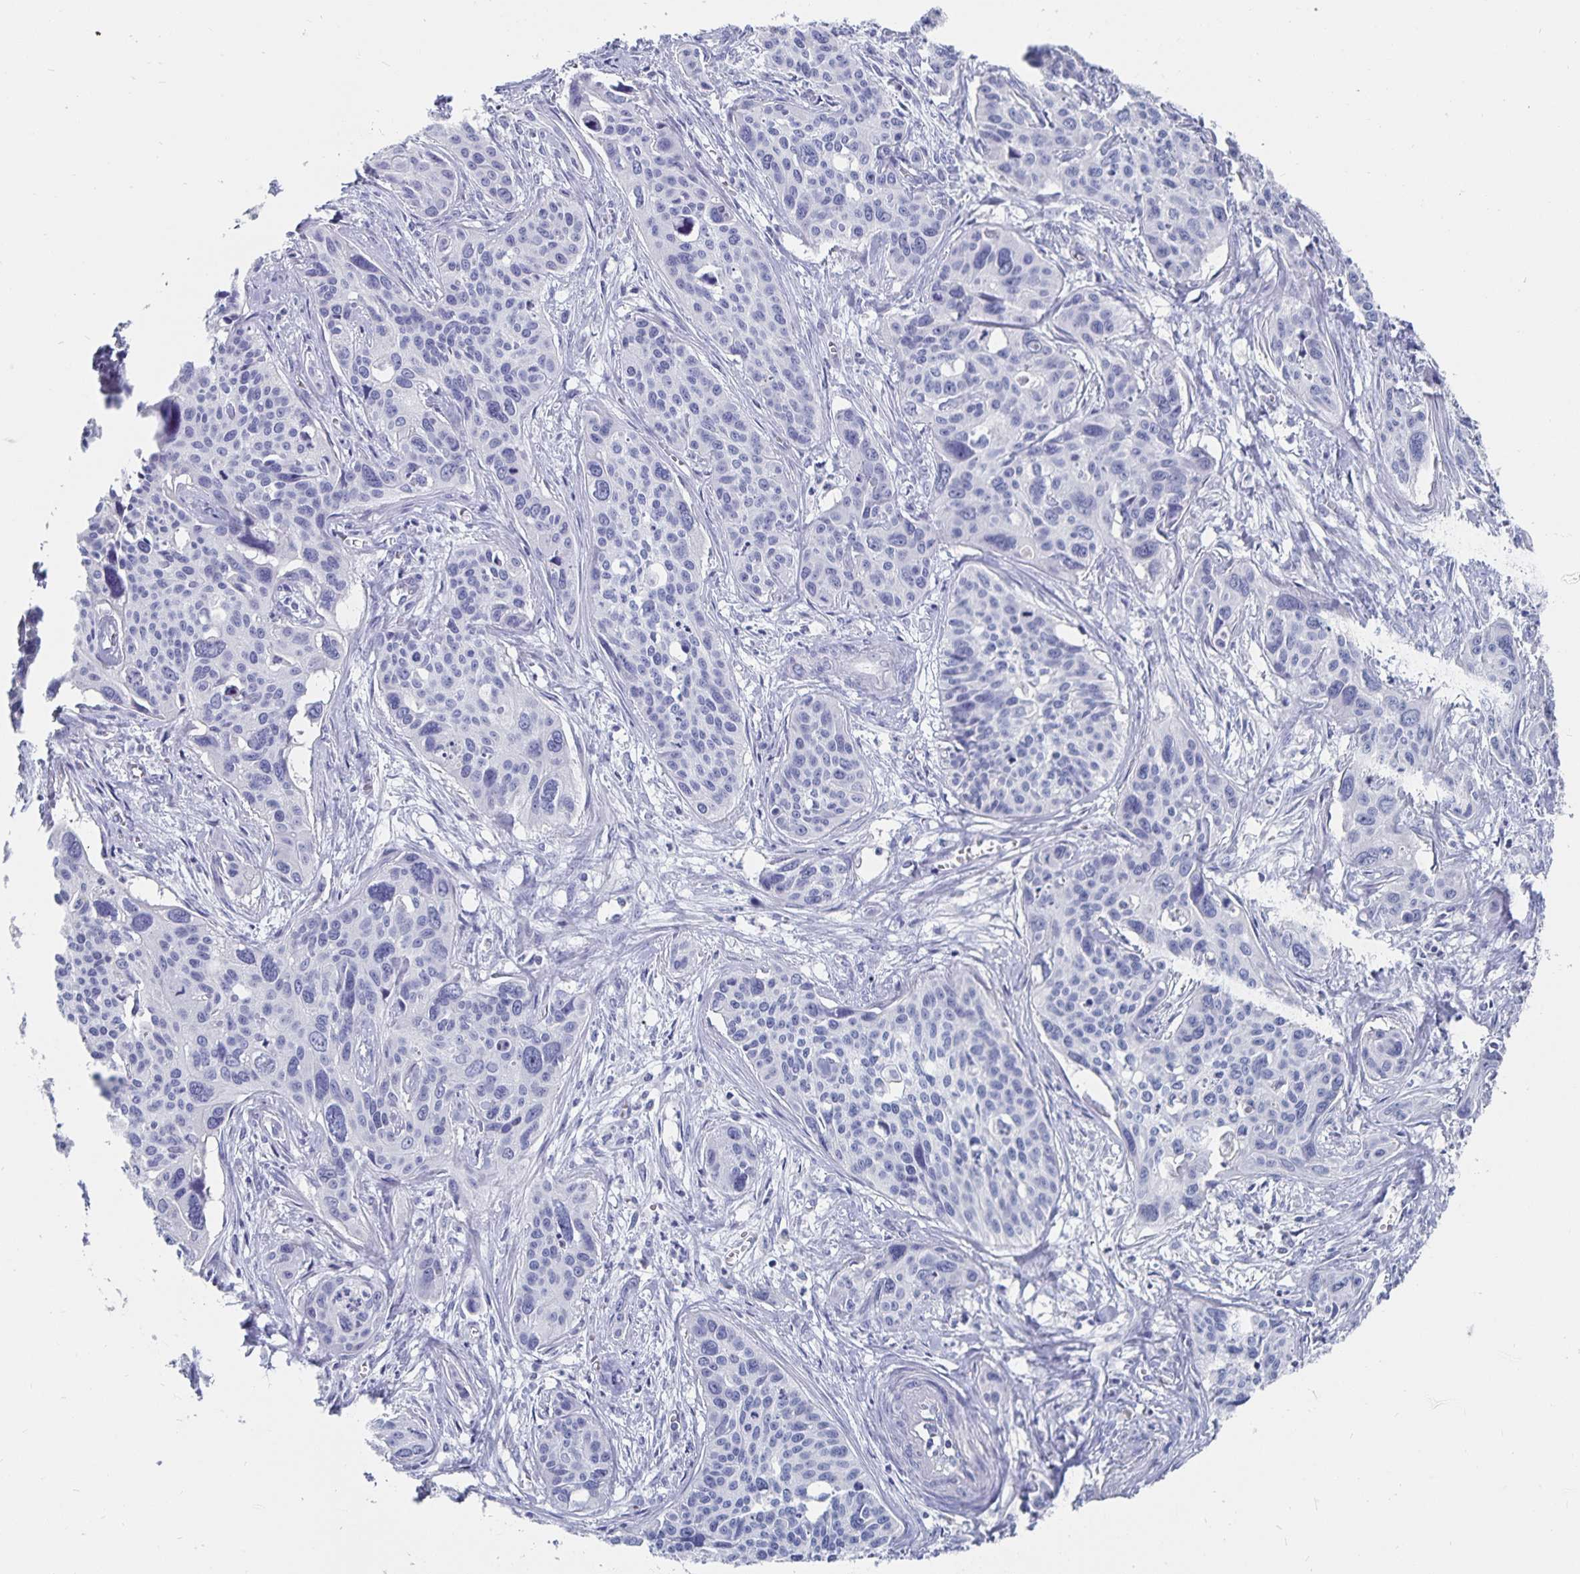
{"staining": {"intensity": "negative", "quantity": "none", "location": "none"}, "tissue": "cervical cancer", "cell_type": "Tumor cells", "image_type": "cancer", "snomed": [{"axis": "morphology", "description": "Squamous cell carcinoma, NOS"}, {"axis": "topography", "description": "Cervix"}], "caption": "Cervical squamous cell carcinoma stained for a protein using IHC exhibits no expression tumor cells.", "gene": "CFAP69", "patient": {"sex": "female", "age": 31}}